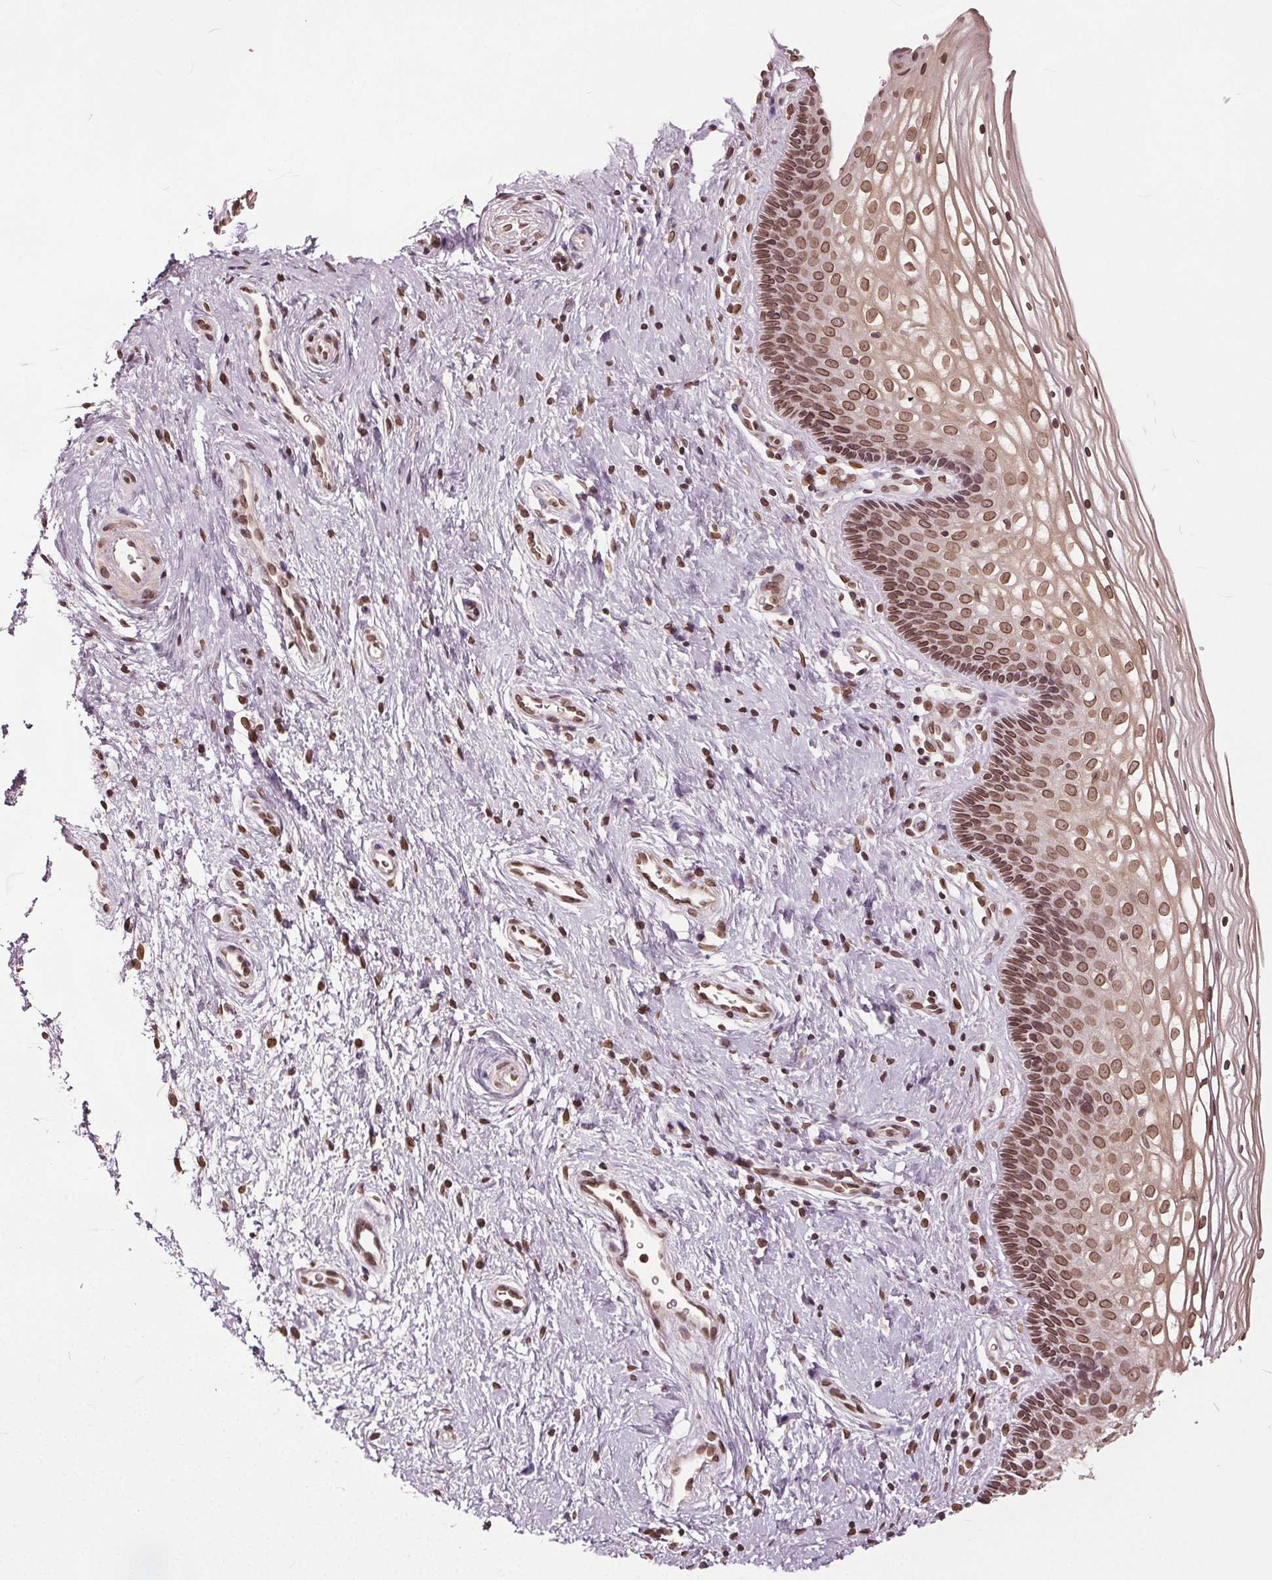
{"staining": {"intensity": "moderate", "quantity": ">75%", "location": "cytoplasmic/membranous,nuclear"}, "tissue": "cervix", "cell_type": "Glandular cells", "image_type": "normal", "snomed": [{"axis": "morphology", "description": "Normal tissue, NOS"}, {"axis": "topography", "description": "Cervix"}], "caption": "Human cervix stained for a protein (brown) demonstrates moderate cytoplasmic/membranous,nuclear positive positivity in about >75% of glandular cells.", "gene": "TTC39C", "patient": {"sex": "female", "age": 34}}